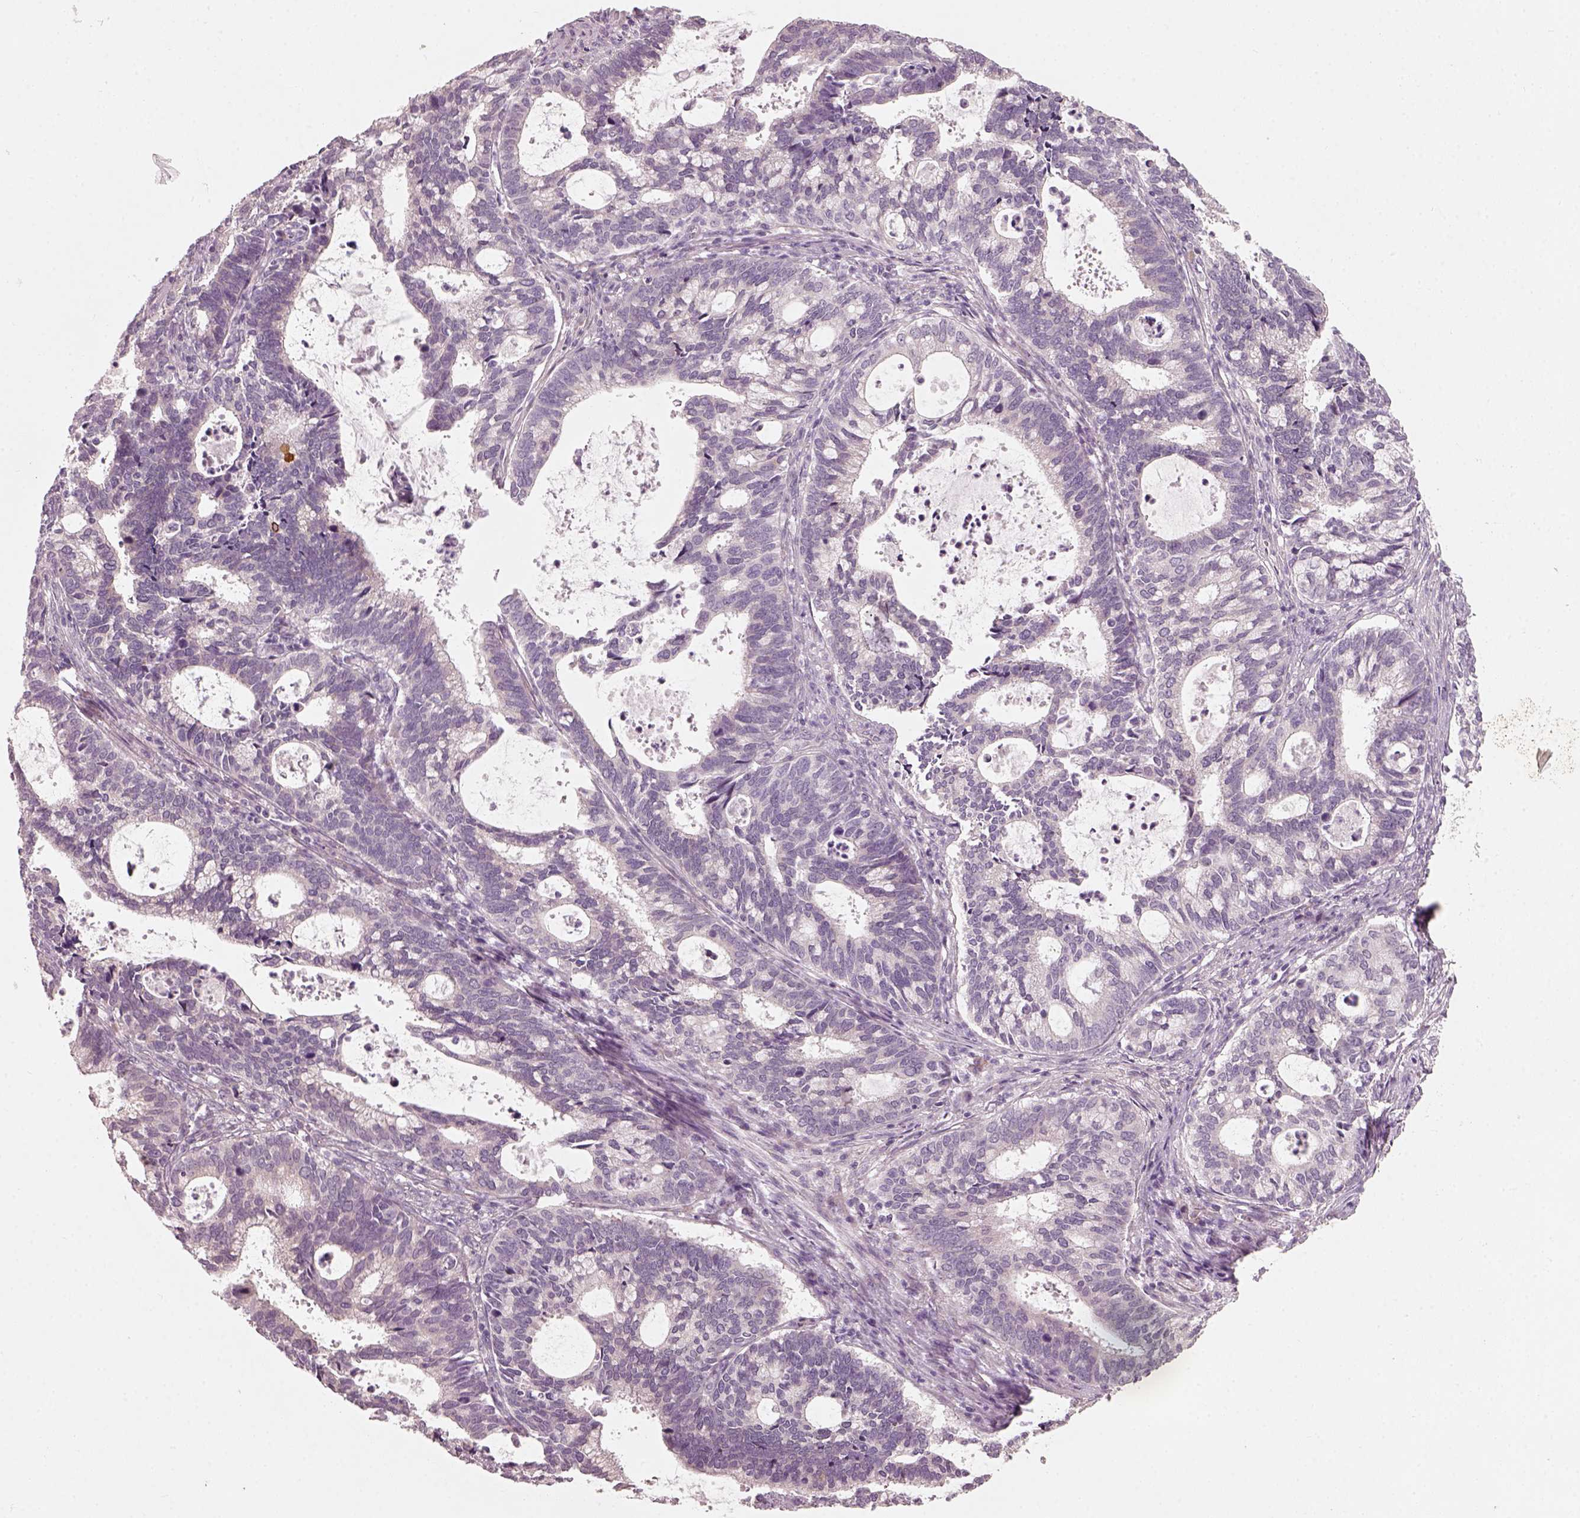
{"staining": {"intensity": "negative", "quantity": "none", "location": "none"}, "tissue": "cervical cancer", "cell_type": "Tumor cells", "image_type": "cancer", "snomed": [{"axis": "morphology", "description": "Adenocarcinoma, NOS"}, {"axis": "topography", "description": "Cervix"}], "caption": "Immunohistochemistry of cervical cancer (adenocarcinoma) shows no staining in tumor cells. (Immunohistochemistry, brightfield microscopy, high magnification).", "gene": "CDS1", "patient": {"sex": "female", "age": 42}}